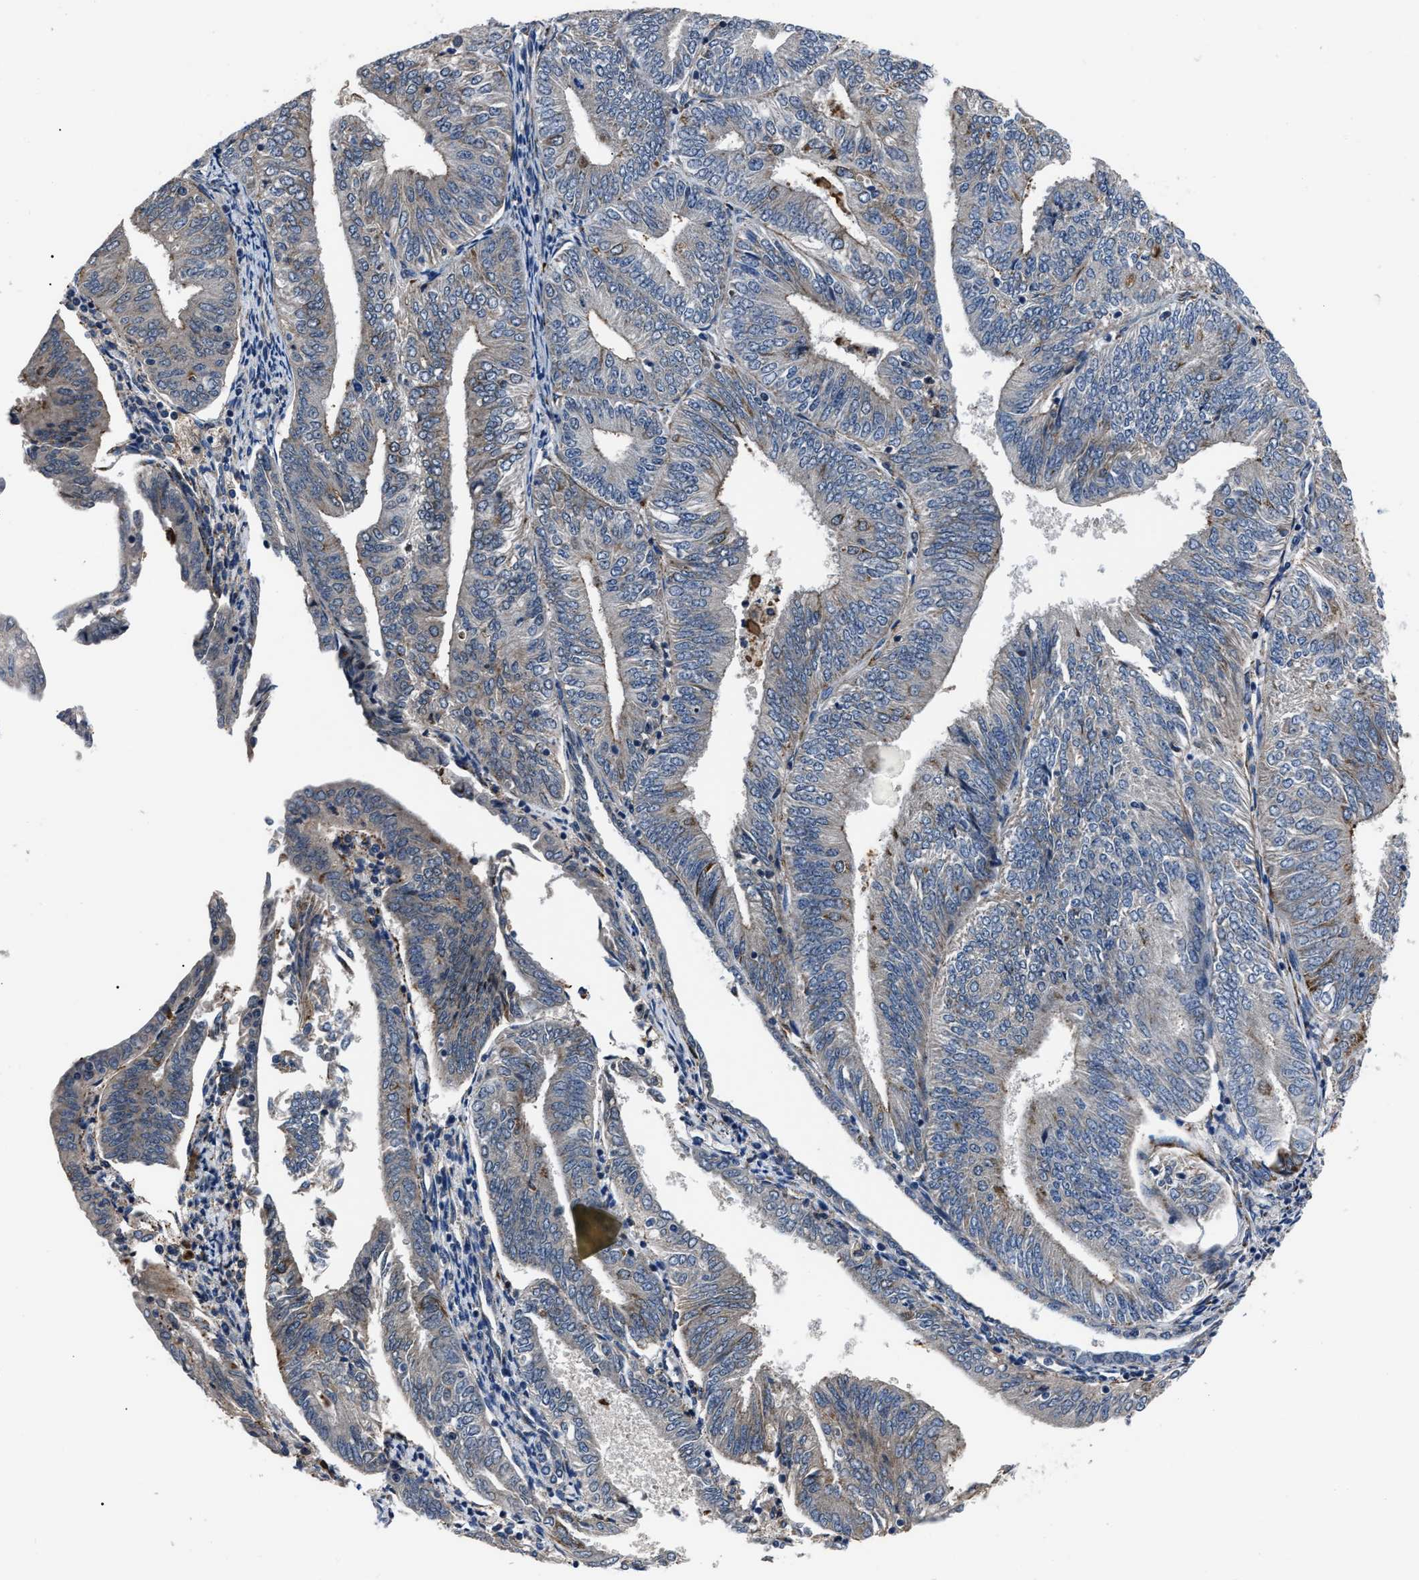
{"staining": {"intensity": "weak", "quantity": "<25%", "location": "cytoplasmic/membranous"}, "tissue": "endometrial cancer", "cell_type": "Tumor cells", "image_type": "cancer", "snomed": [{"axis": "morphology", "description": "Adenocarcinoma, NOS"}, {"axis": "topography", "description": "Endometrium"}], "caption": "Immunohistochemistry histopathology image of neoplastic tissue: endometrial cancer (adenocarcinoma) stained with DAB (3,3'-diaminobenzidine) reveals no significant protein expression in tumor cells. (Stains: DAB (3,3'-diaminobenzidine) immunohistochemistry with hematoxylin counter stain, Microscopy: brightfield microscopy at high magnification).", "gene": "LRRC14", "patient": {"sex": "female", "age": 58}}